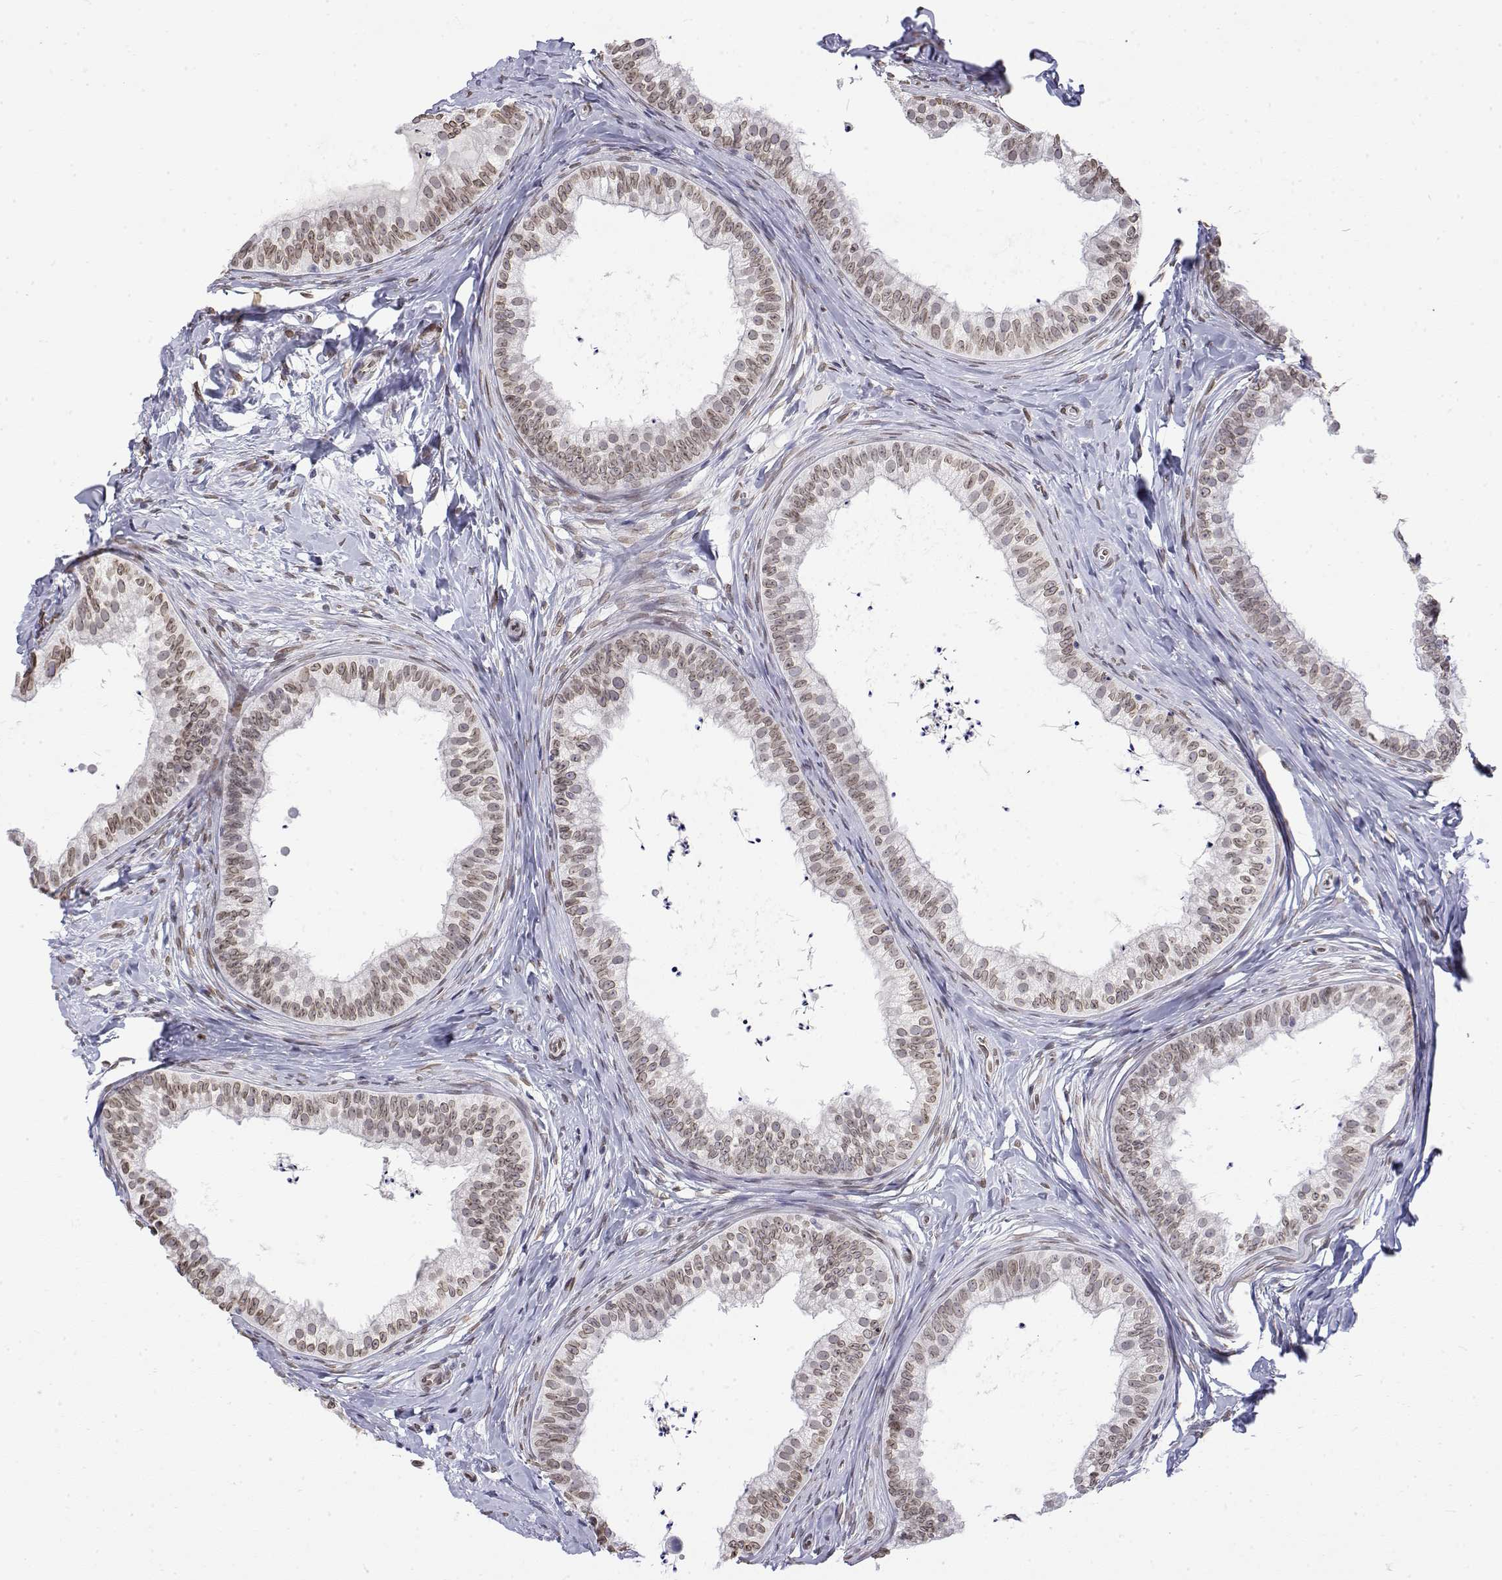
{"staining": {"intensity": "moderate", "quantity": "25%-75%", "location": "nuclear"}, "tissue": "epididymis", "cell_type": "Glandular cells", "image_type": "normal", "snomed": [{"axis": "morphology", "description": "Normal tissue, NOS"}, {"axis": "topography", "description": "Epididymis"}], "caption": "Approximately 25%-75% of glandular cells in normal human epididymis show moderate nuclear protein positivity as visualized by brown immunohistochemical staining.", "gene": "ZNF532", "patient": {"sex": "male", "age": 24}}